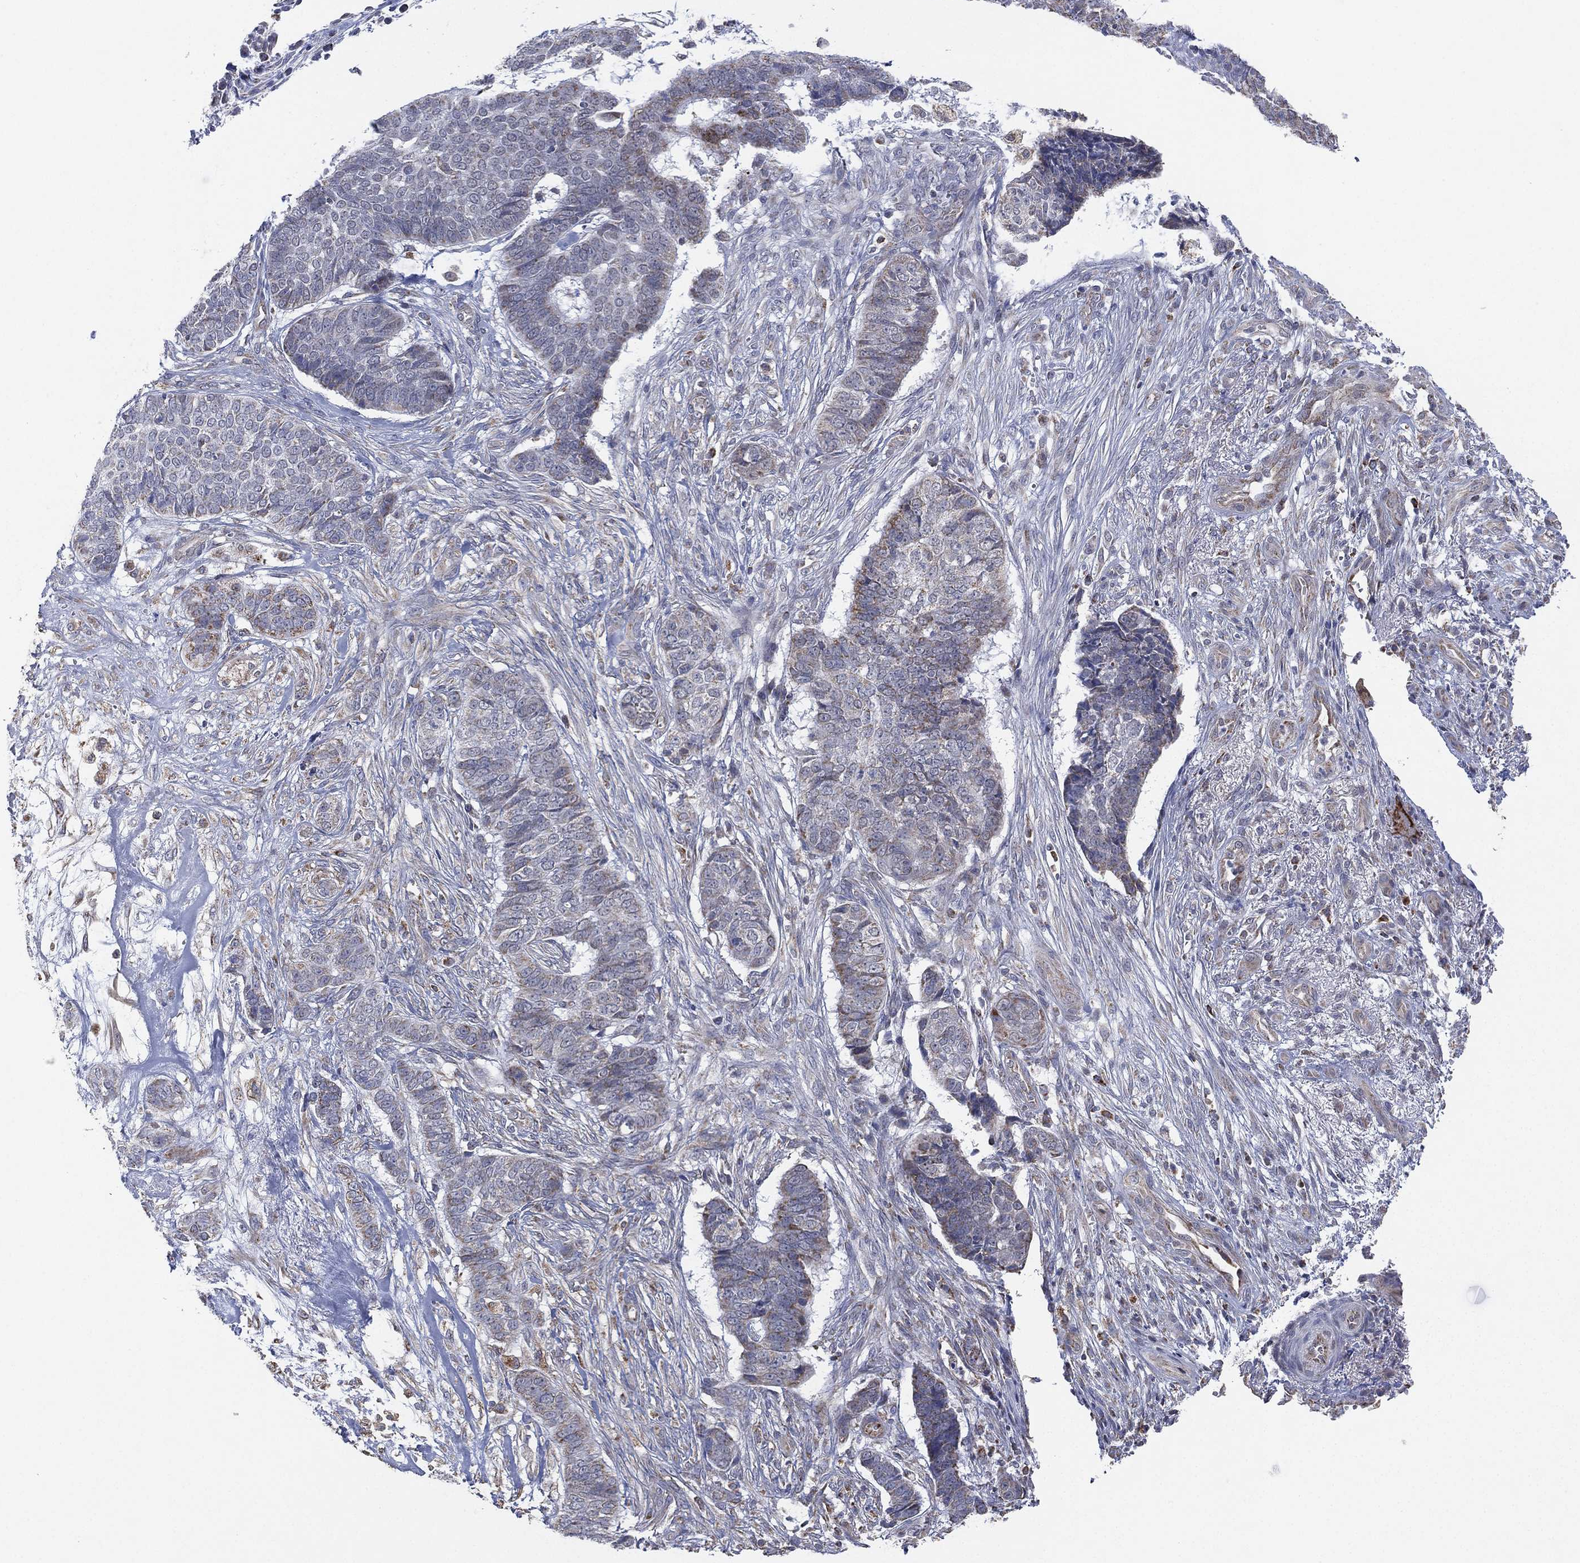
{"staining": {"intensity": "negative", "quantity": "none", "location": "none"}, "tissue": "skin cancer", "cell_type": "Tumor cells", "image_type": "cancer", "snomed": [{"axis": "morphology", "description": "Basal cell carcinoma"}, {"axis": "topography", "description": "Skin"}], "caption": "Tumor cells are negative for brown protein staining in skin basal cell carcinoma. (DAB immunohistochemistry (IHC) visualized using brightfield microscopy, high magnification).", "gene": "INA", "patient": {"sex": "male", "age": 86}}